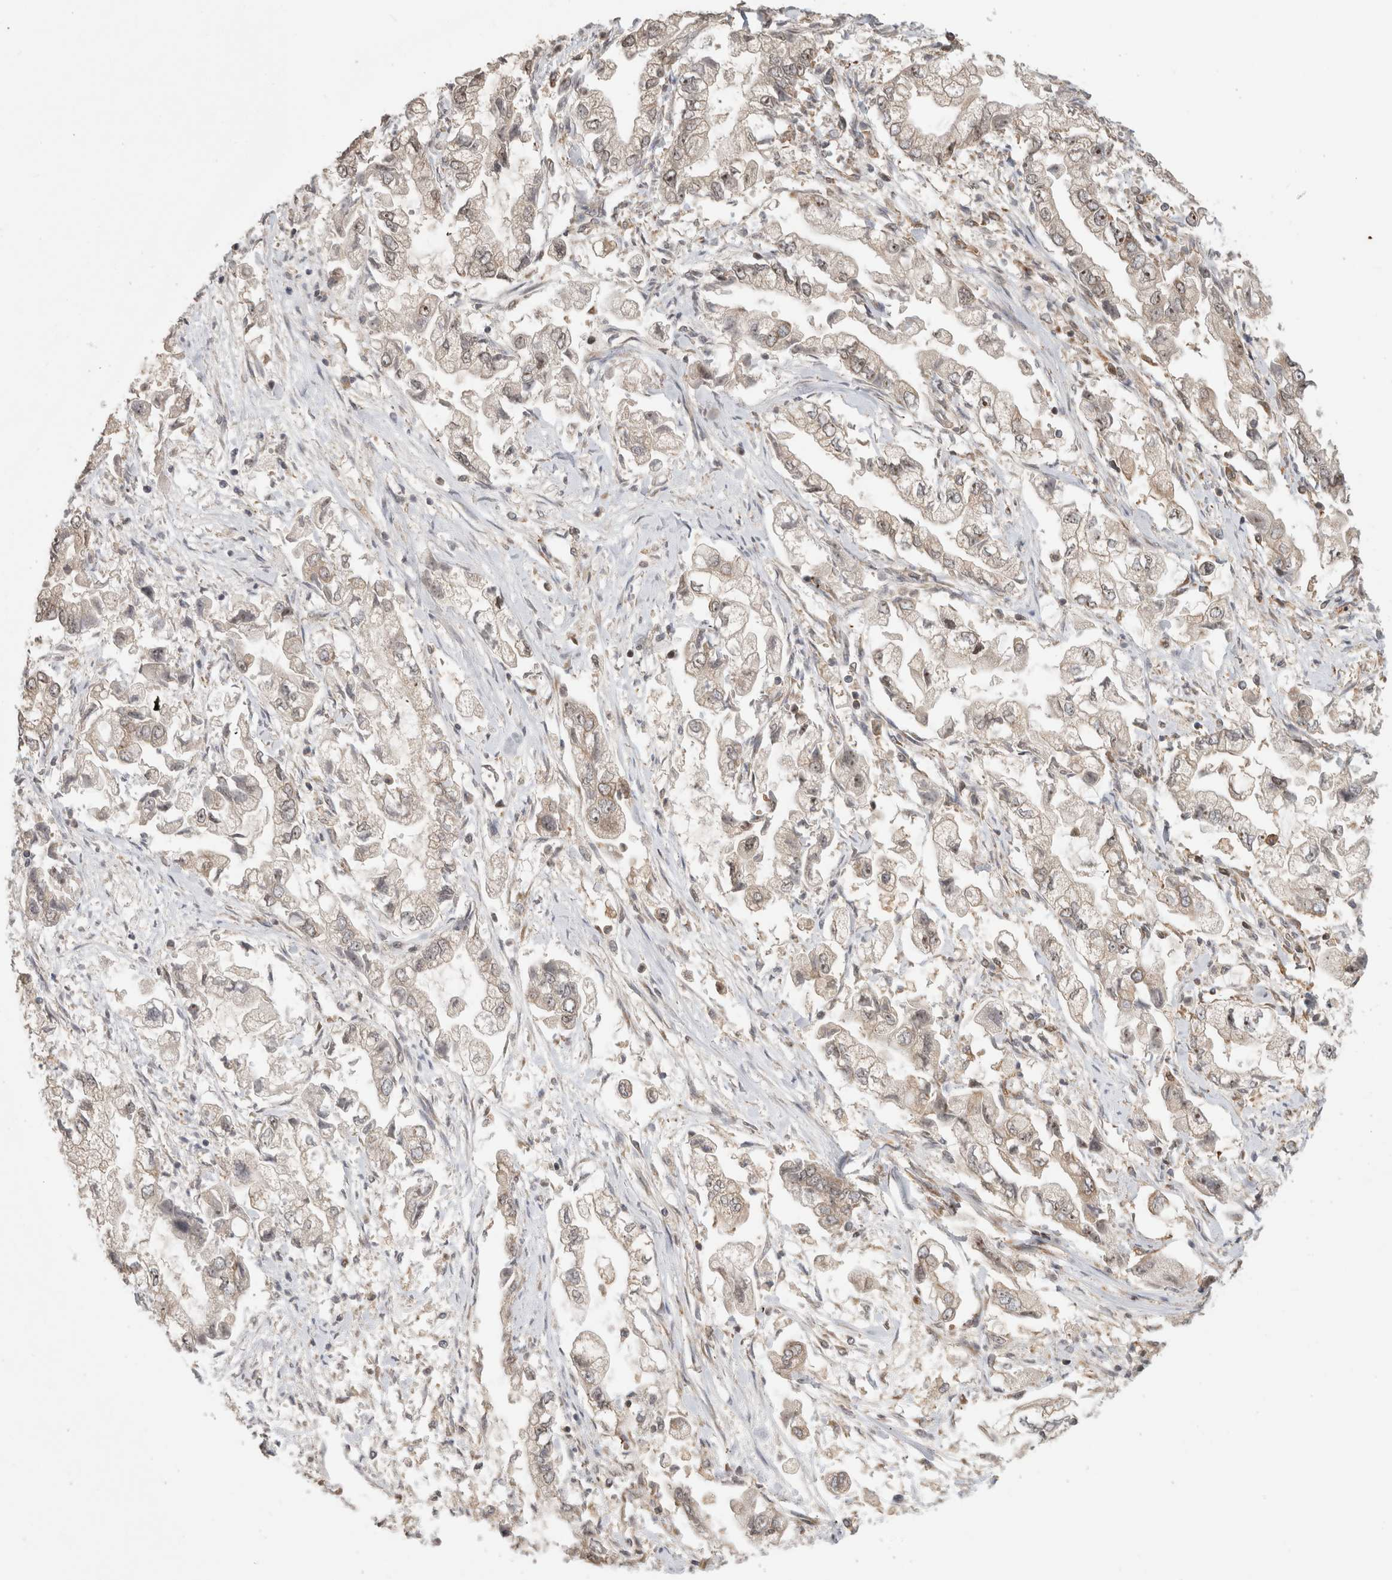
{"staining": {"intensity": "negative", "quantity": "none", "location": "none"}, "tissue": "stomach cancer", "cell_type": "Tumor cells", "image_type": "cancer", "snomed": [{"axis": "morphology", "description": "Normal tissue, NOS"}, {"axis": "morphology", "description": "Adenocarcinoma, NOS"}, {"axis": "topography", "description": "Stomach"}], "caption": "The photomicrograph exhibits no staining of tumor cells in stomach adenocarcinoma.", "gene": "WASF2", "patient": {"sex": "male", "age": 62}}